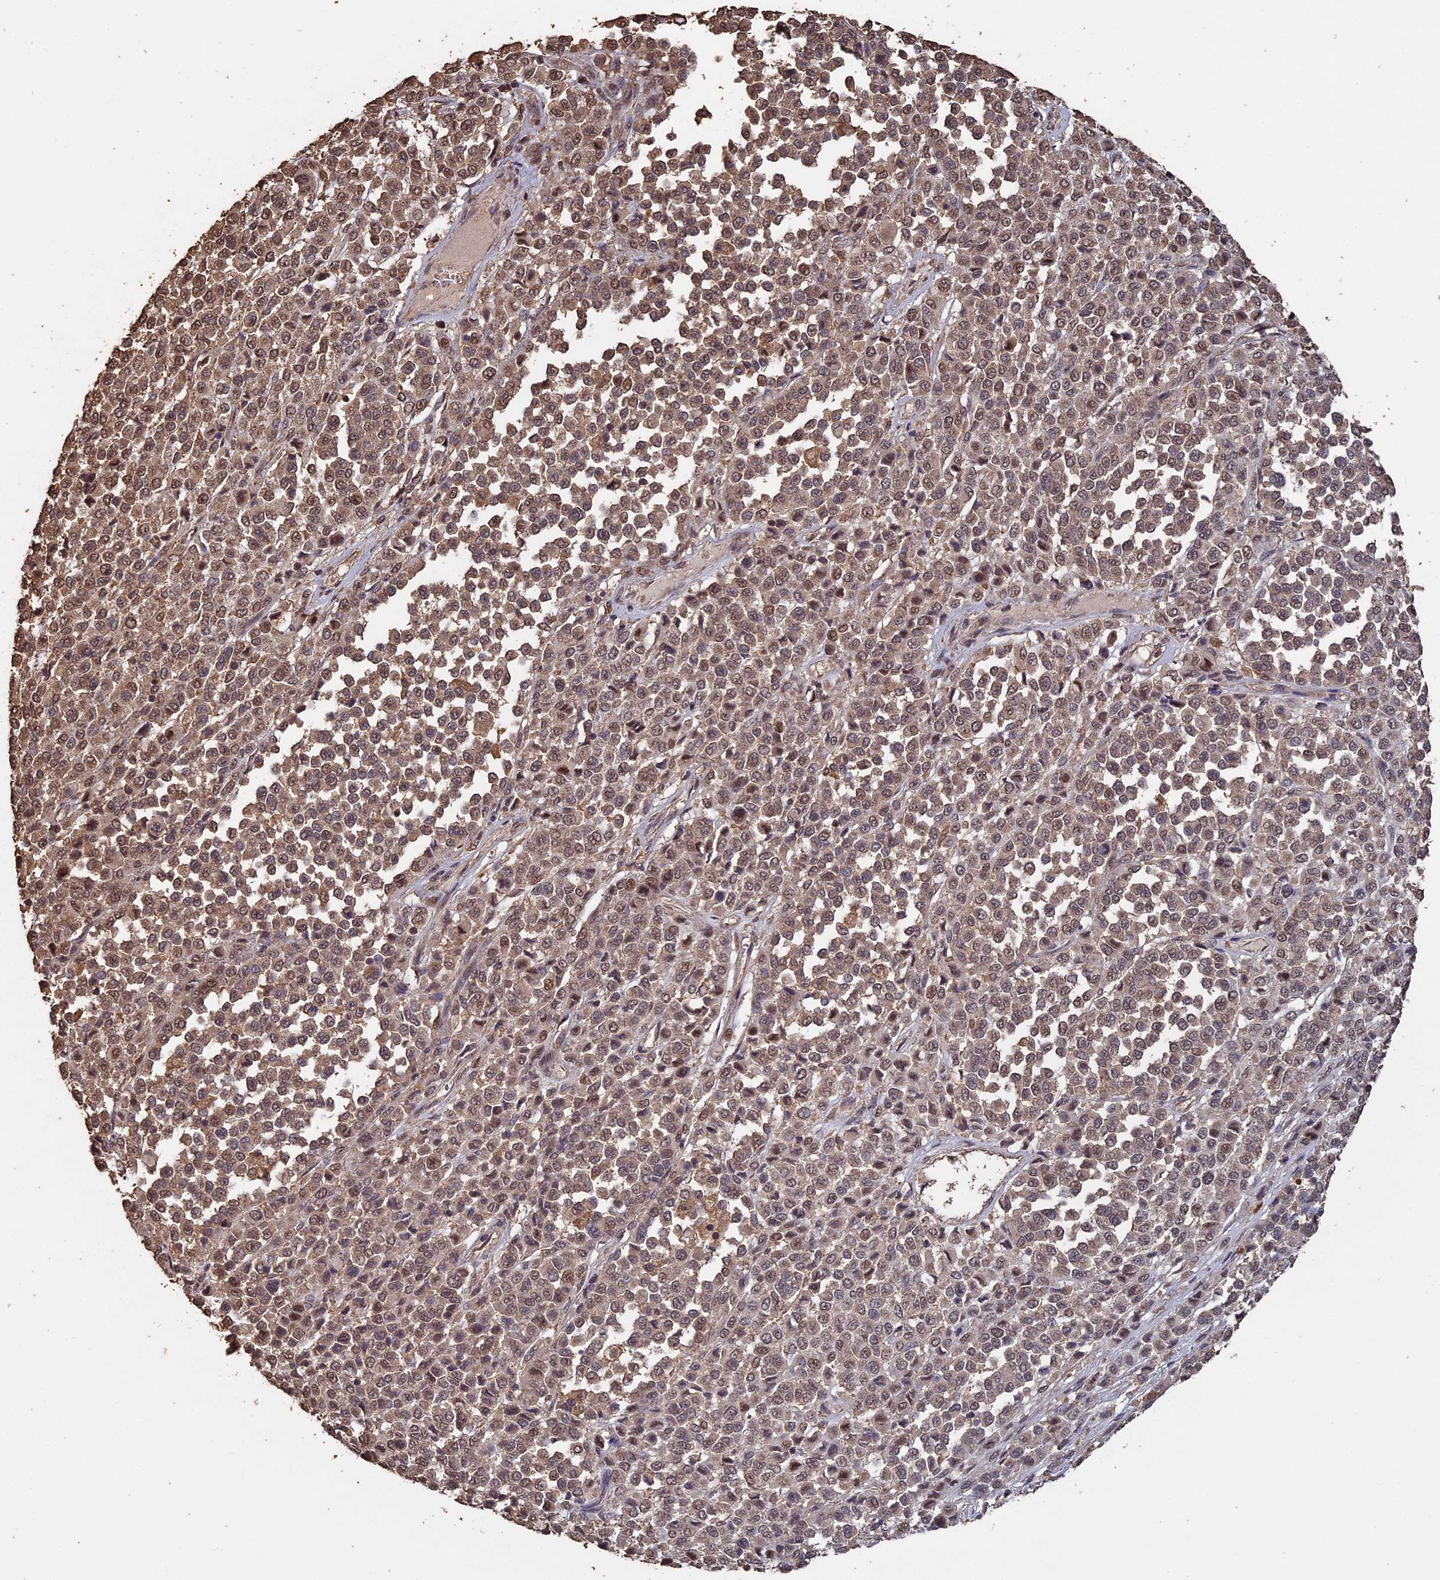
{"staining": {"intensity": "moderate", "quantity": ">75%", "location": "cytoplasmic/membranous,nuclear"}, "tissue": "melanoma", "cell_type": "Tumor cells", "image_type": "cancer", "snomed": [{"axis": "morphology", "description": "Malignant melanoma, Metastatic site"}, {"axis": "topography", "description": "Pancreas"}], "caption": "Human melanoma stained for a protein (brown) displays moderate cytoplasmic/membranous and nuclear positive staining in about >75% of tumor cells.", "gene": "HUNK", "patient": {"sex": "female", "age": 30}}